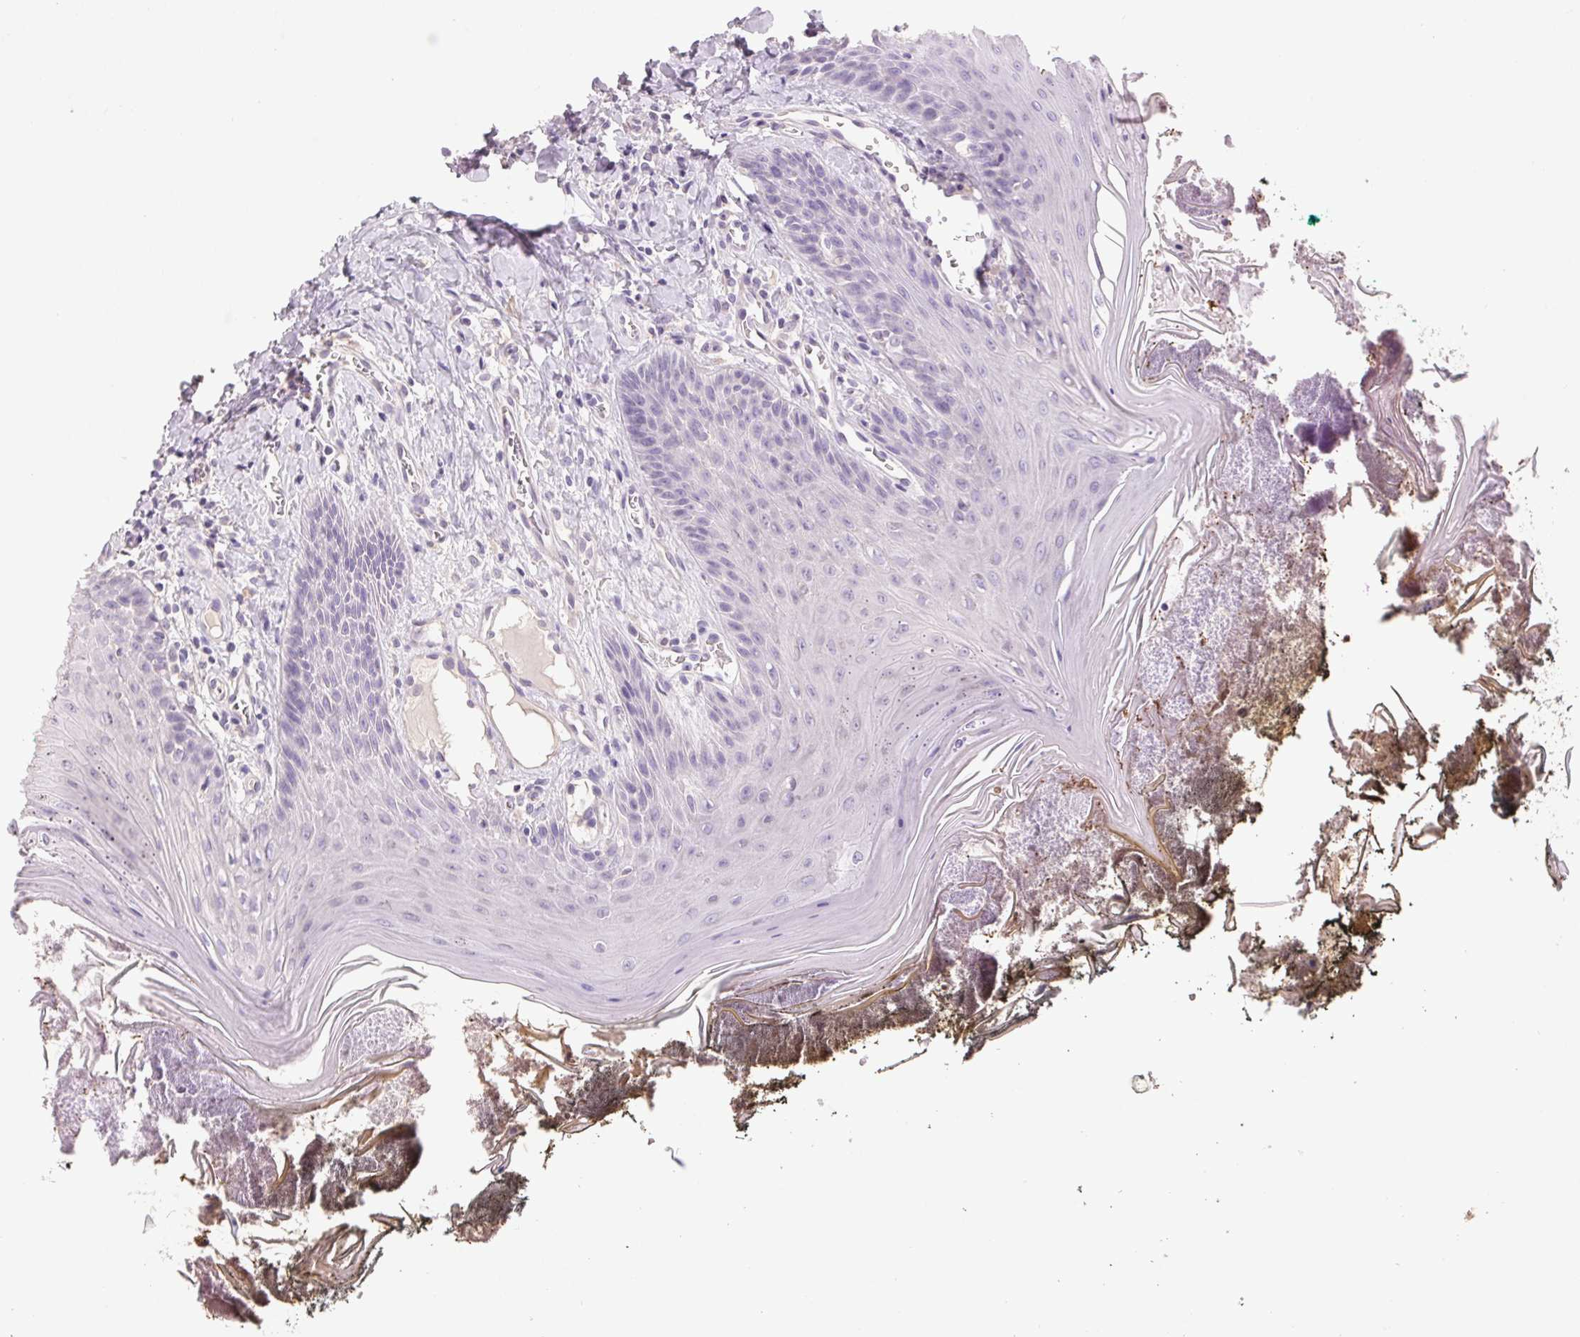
{"staining": {"intensity": "negative", "quantity": "none", "location": "none"}, "tissue": "oral mucosa", "cell_type": "Squamous epithelial cells", "image_type": "normal", "snomed": [{"axis": "morphology", "description": "Normal tissue, NOS"}, {"axis": "topography", "description": "Oral tissue"}], "caption": "This is an immunohistochemistry image of normal human oral mucosa. There is no positivity in squamous epithelial cells.", "gene": "LYZL6", "patient": {"sex": "male", "age": 9}}